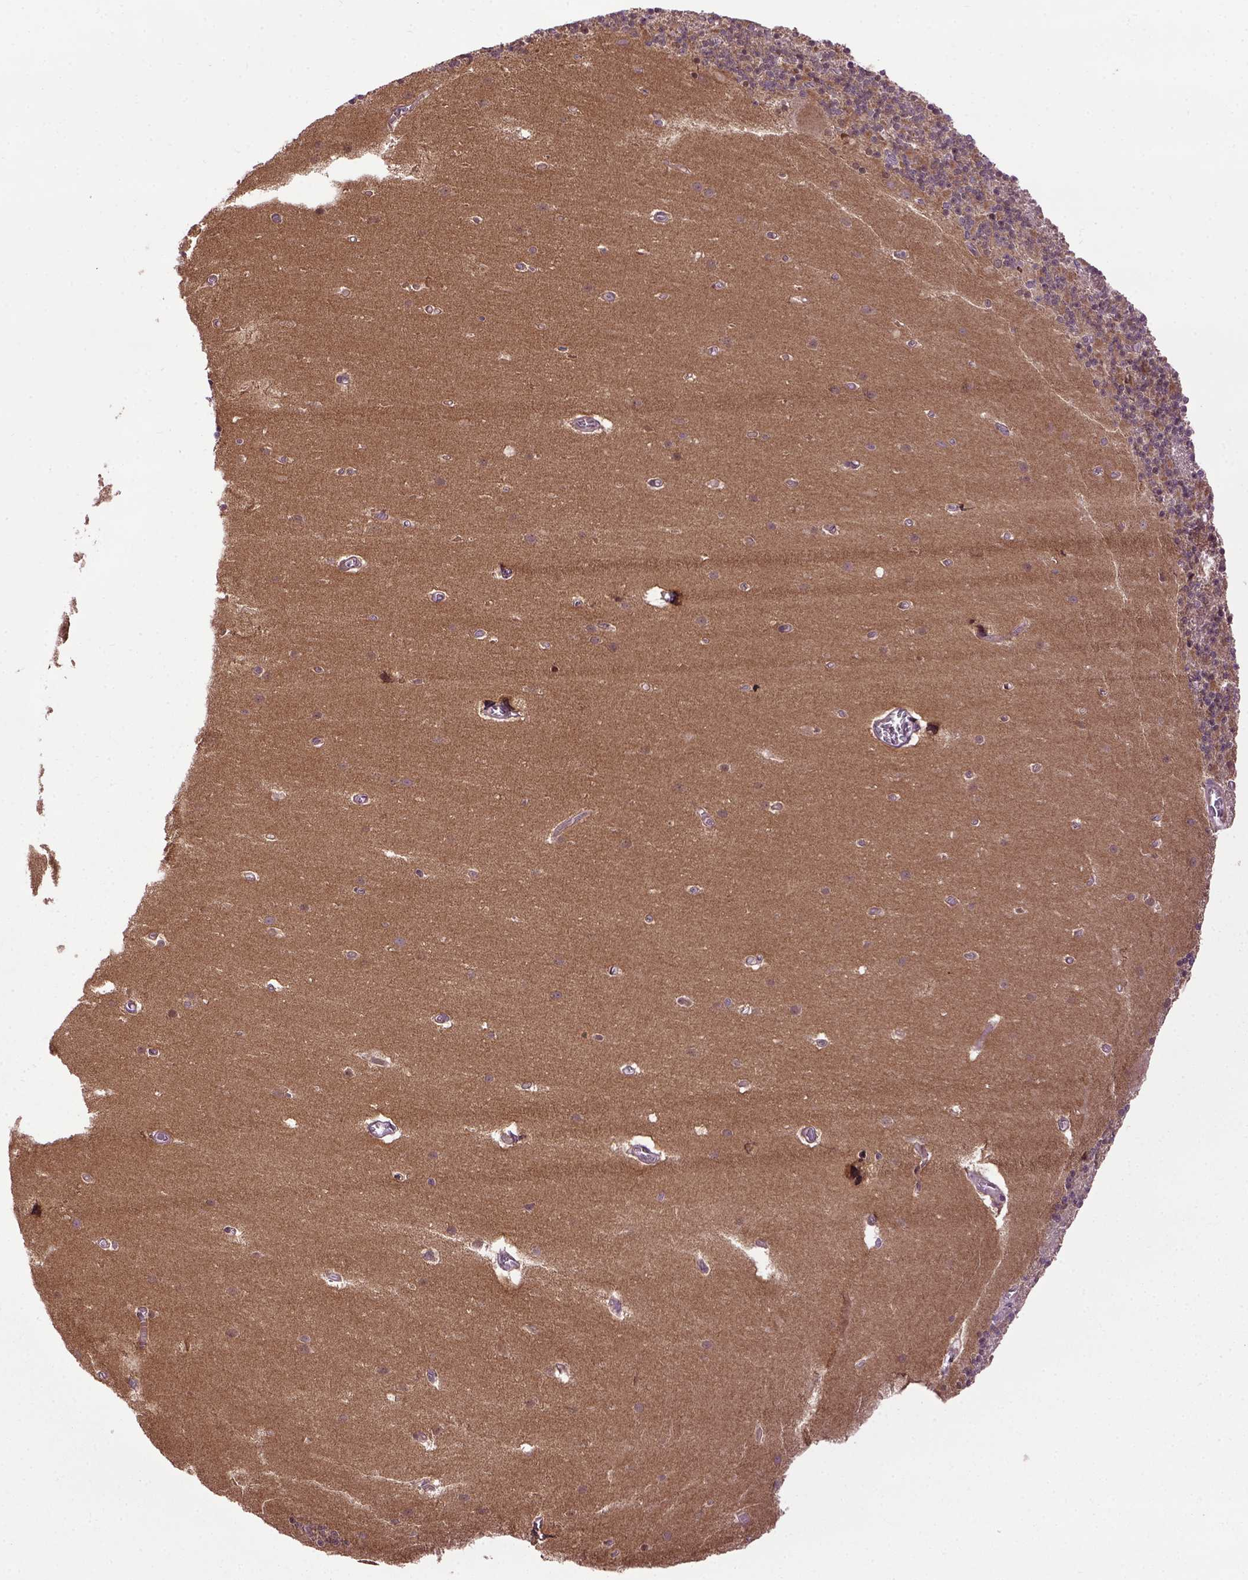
{"staining": {"intensity": "strong", "quantity": ">75%", "location": "cytoplasmic/membranous"}, "tissue": "cerebellum", "cell_type": "Cells in granular layer", "image_type": "normal", "snomed": [{"axis": "morphology", "description": "Normal tissue, NOS"}, {"axis": "topography", "description": "Cerebellum"}], "caption": "Cerebellum stained with a protein marker shows strong staining in cells in granular layer.", "gene": "WDR48", "patient": {"sex": "male", "age": 70}}